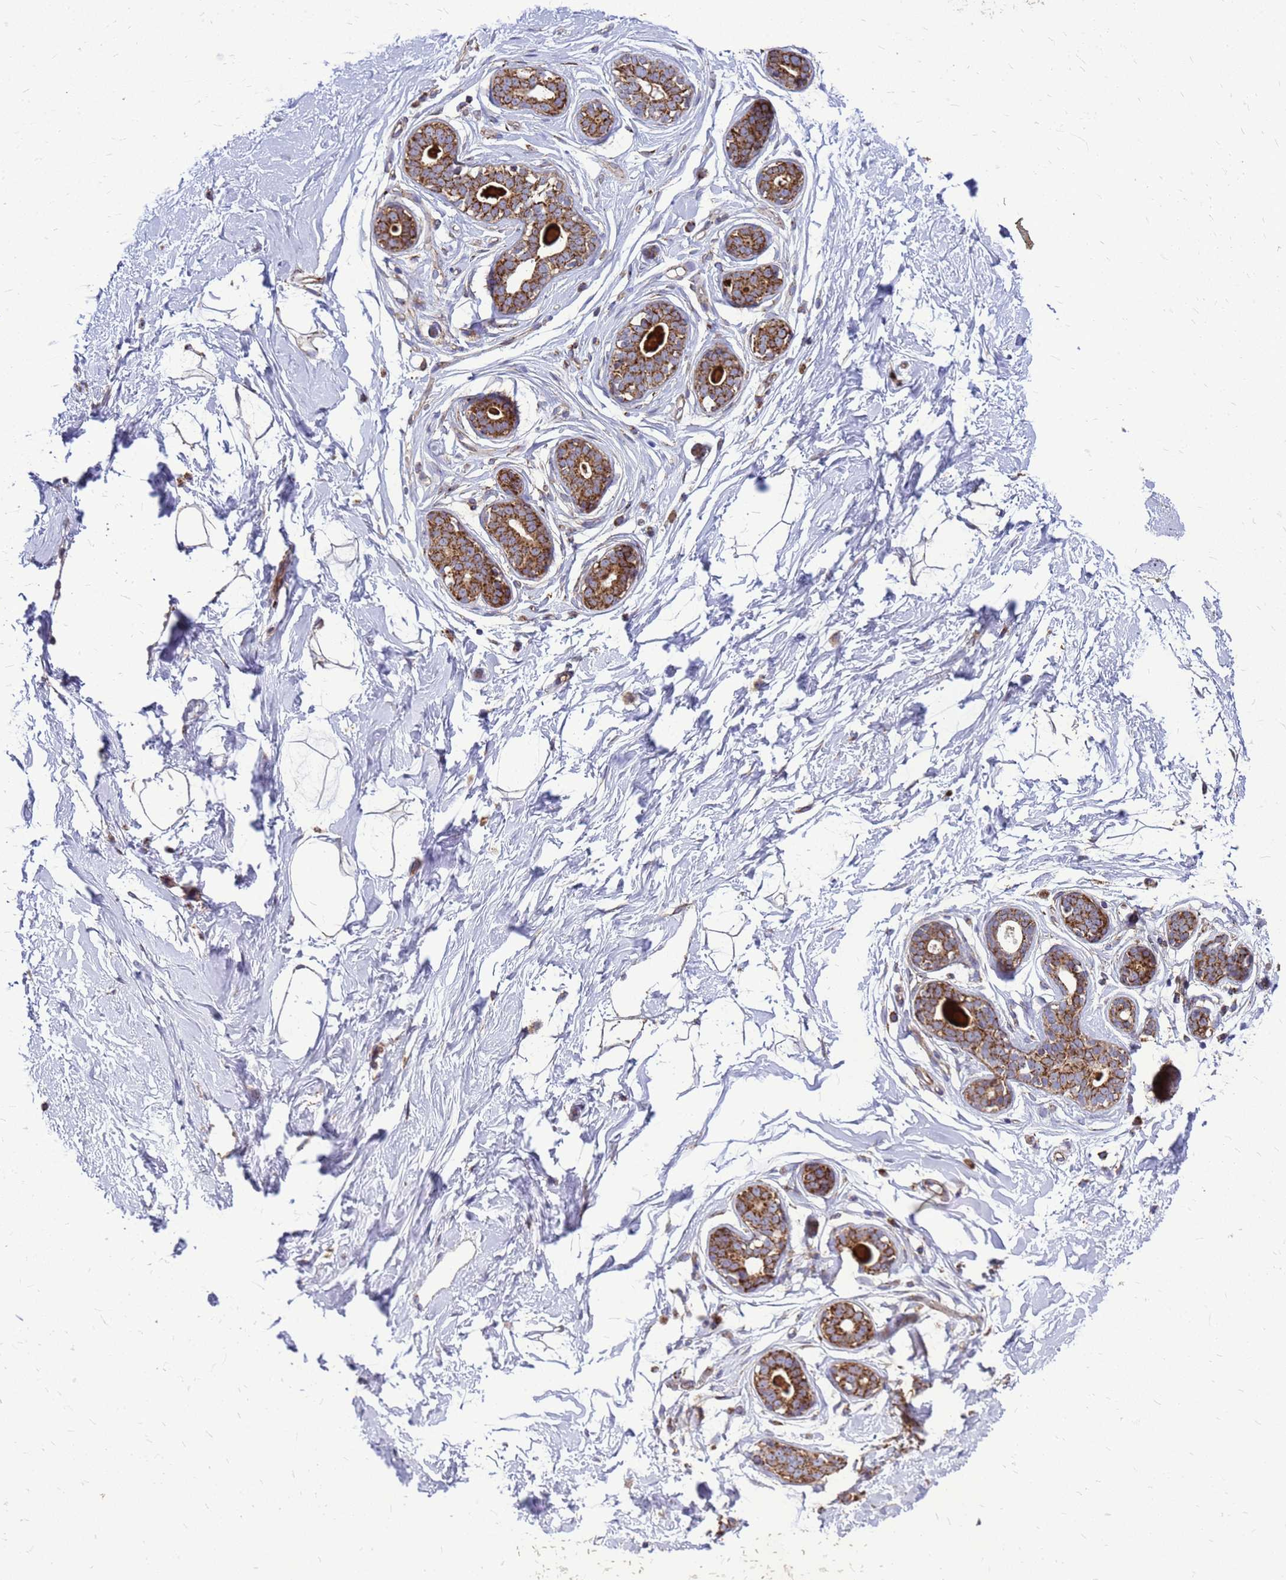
{"staining": {"intensity": "weak", "quantity": ">75%", "location": "cytoplasmic/membranous"}, "tissue": "breast", "cell_type": "Adipocytes", "image_type": "normal", "snomed": [{"axis": "morphology", "description": "Normal tissue, NOS"}, {"axis": "morphology", "description": "Adenoma, NOS"}, {"axis": "topography", "description": "Breast"}], "caption": "DAB (3,3'-diaminobenzidine) immunohistochemical staining of unremarkable human breast reveals weak cytoplasmic/membranous protein staining in approximately >75% of adipocytes. Nuclei are stained in blue.", "gene": "FSTL4", "patient": {"sex": "female", "age": 23}}